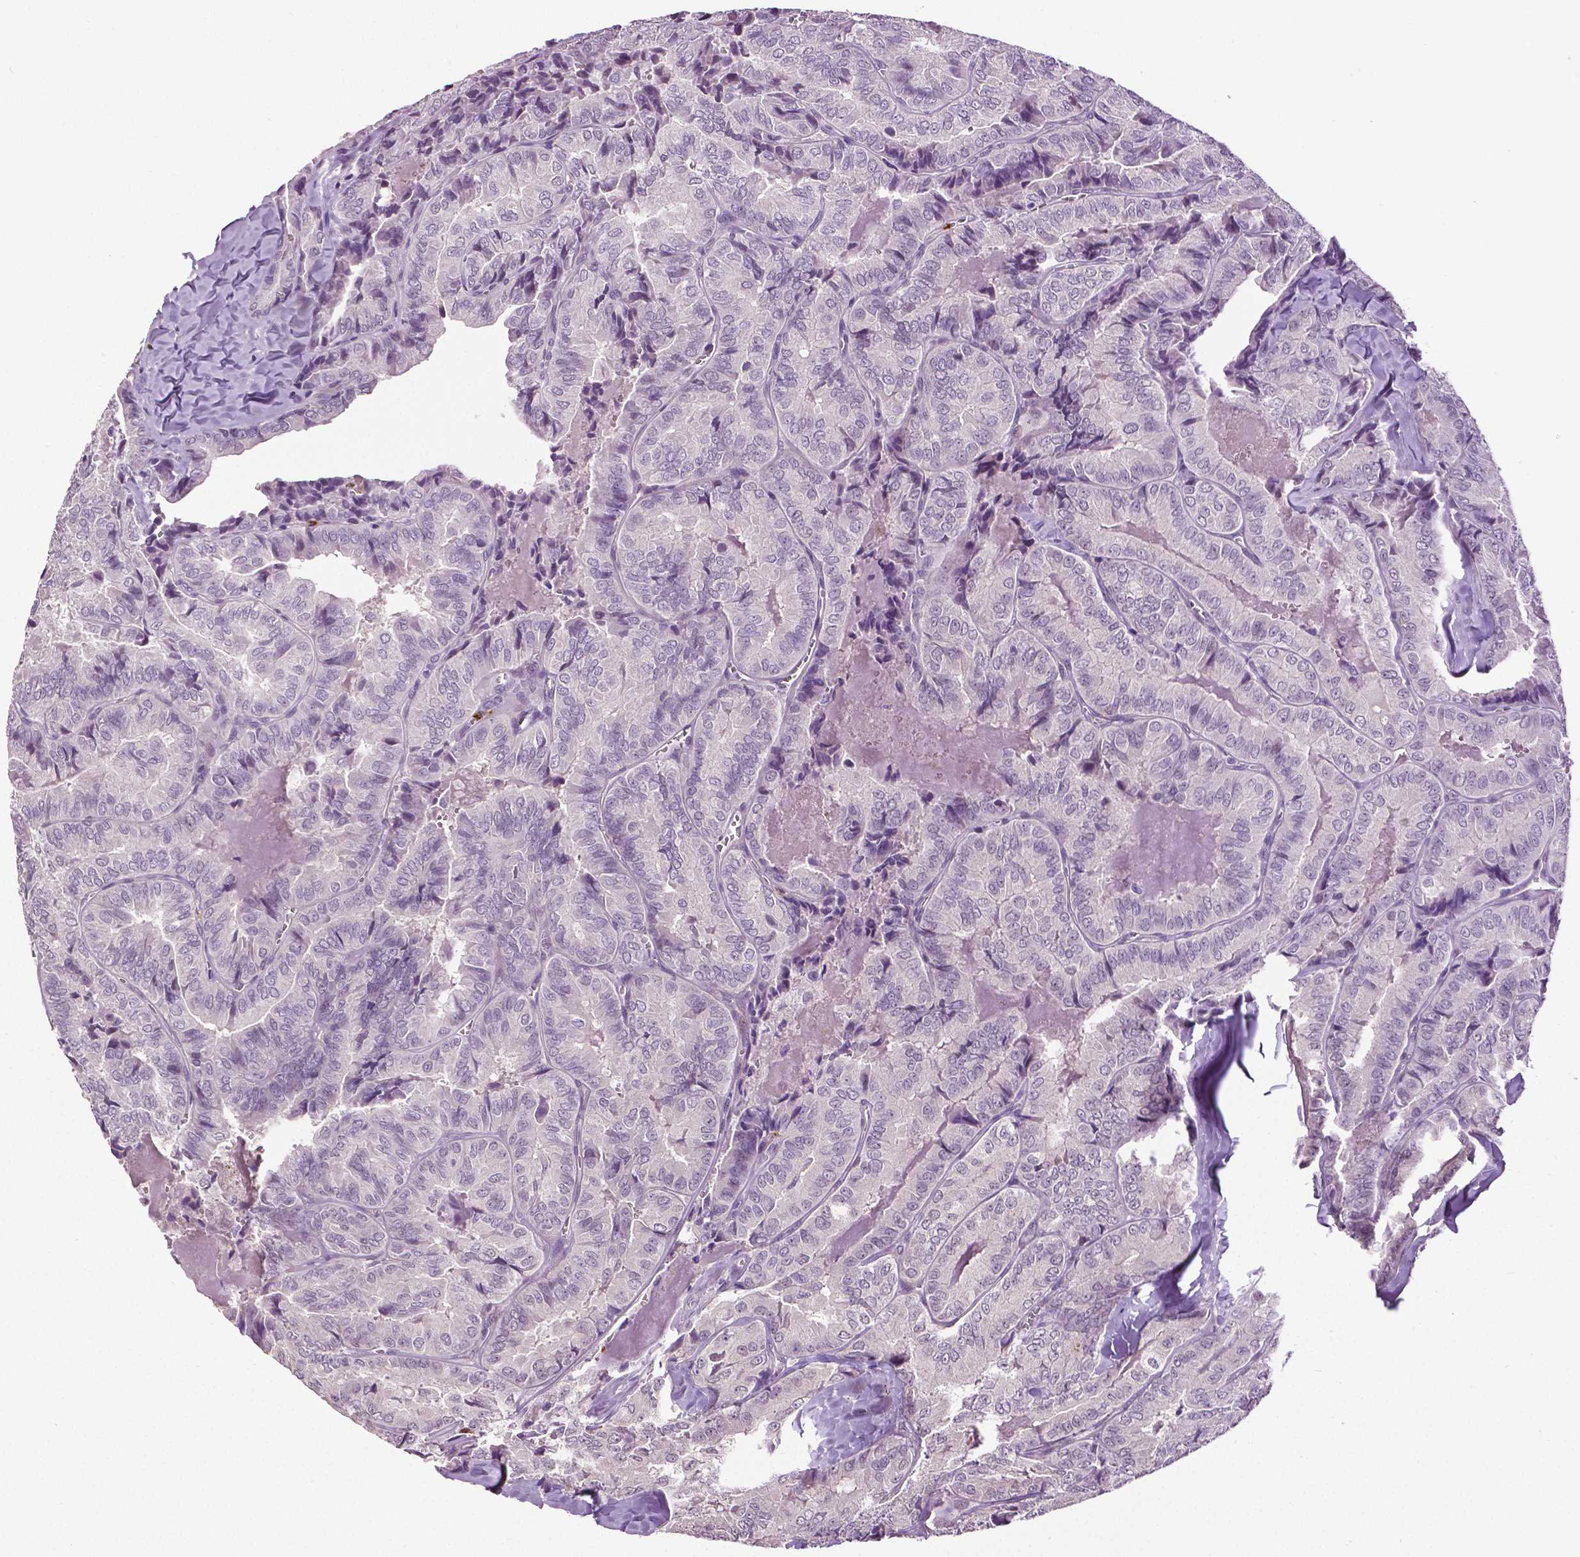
{"staining": {"intensity": "negative", "quantity": "none", "location": "none"}, "tissue": "thyroid cancer", "cell_type": "Tumor cells", "image_type": "cancer", "snomed": [{"axis": "morphology", "description": "Papillary adenocarcinoma, NOS"}, {"axis": "topography", "description": "Thyroid gland"}], "caption": "DAB immunohistochemical staining of human thyroid cancer (papillary adenocarcinoma) demonstrates no significant positivity in tumor cells. (DAB (3,3'-diaminobenzidine) immunohistochemistry (IHC), high magnification).", "gene": "PTPN5", "patient": {"sex": "female", "age": 75}}